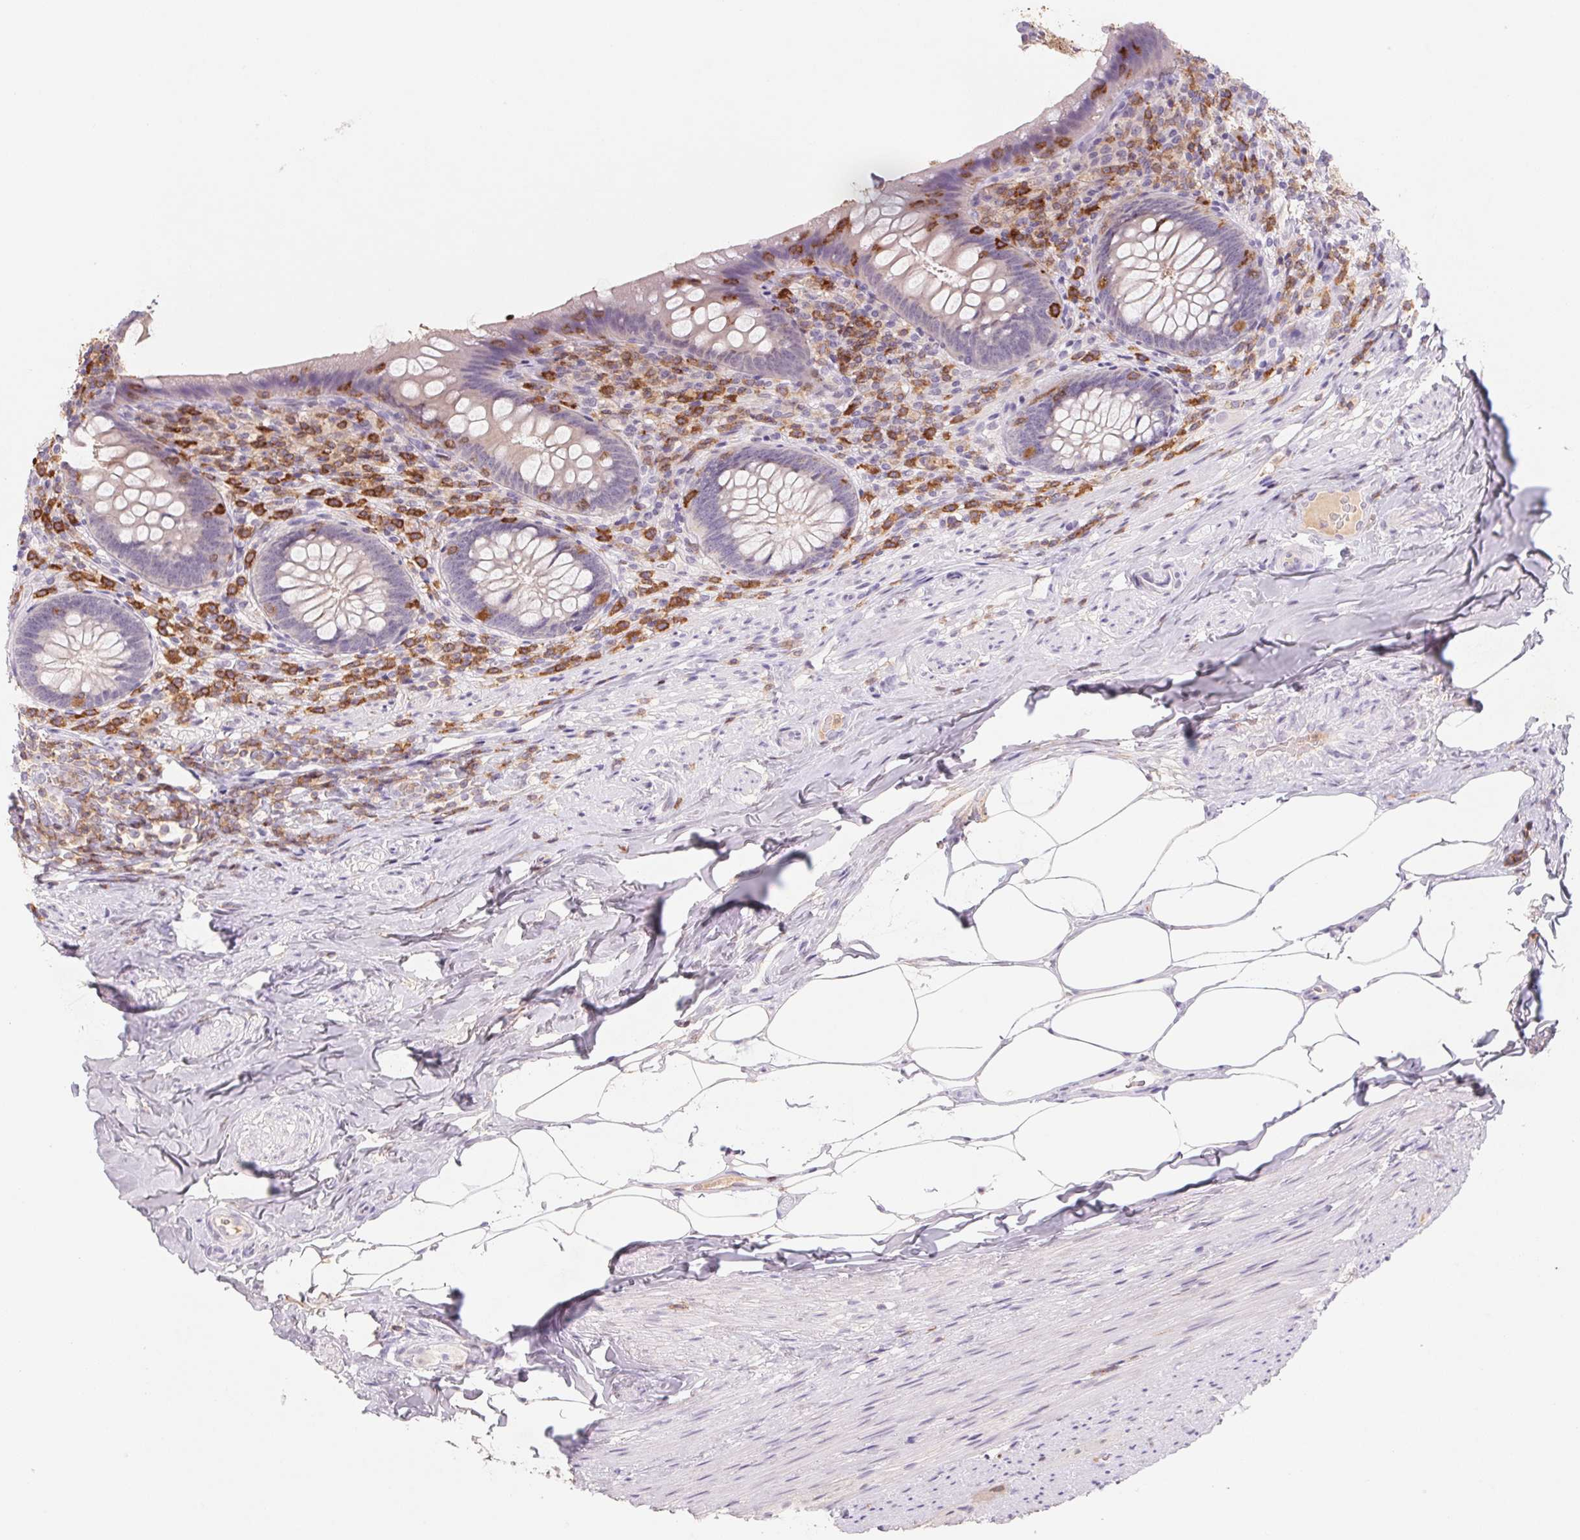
{"staining": {"intensity": "weak", "quantity": "<25%", "location": "cytoplasmic/membranous"}, "tissue": "appendix", "cell_type": "Glandular cells", "image_type": "normal", "snomed": [{"axis": "morphology", "description": "Normal tissue, NOS"}, {"axis": "topography", "description": "Appendix"}], "caption": "Glandular cells are negative for protein expression in normal human appendix. (DAB (3,3'-diaminobenzidine) immunohistochemistry (IHC), high magnification).", "gene": "KIF26A", "patient": {"sex": "male", "age": 47}}